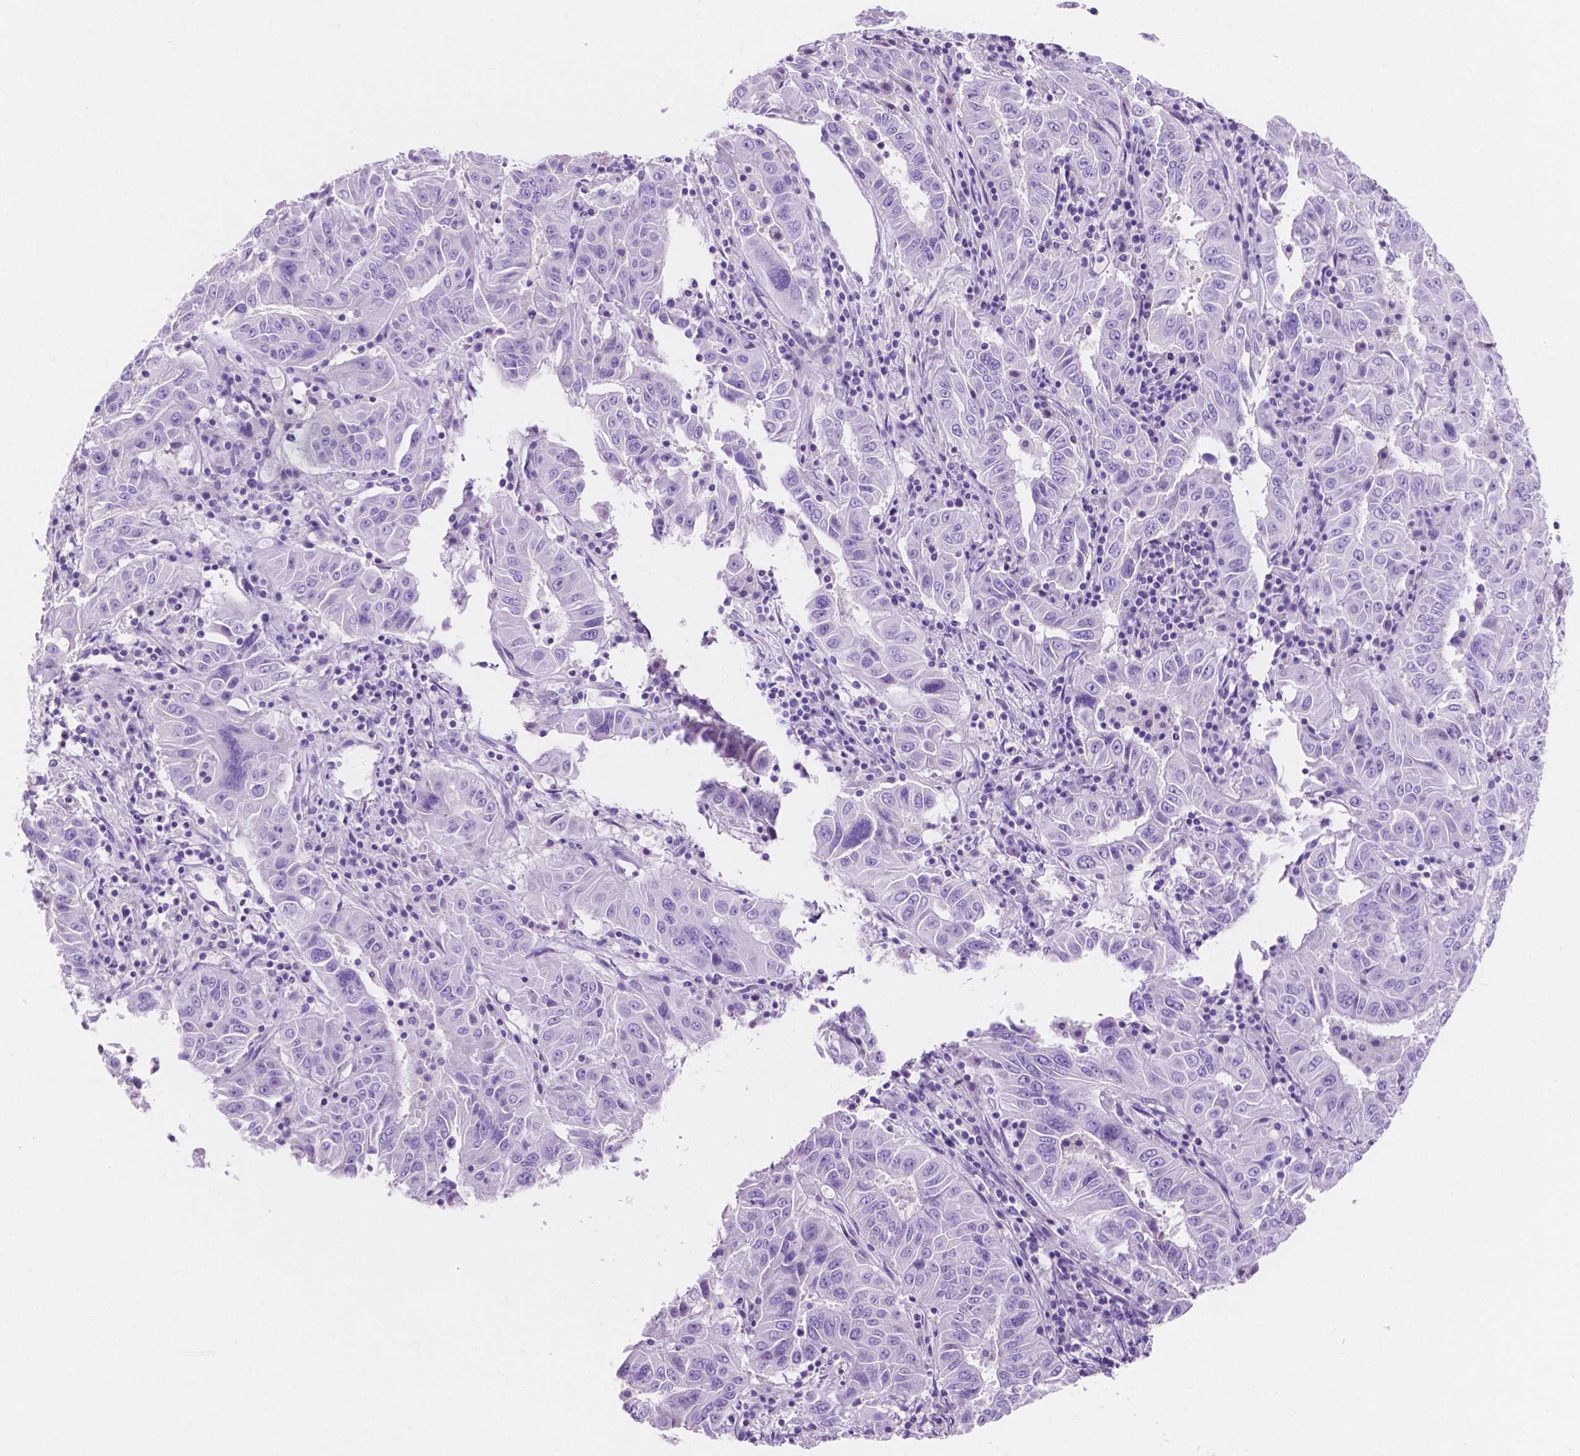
{"staining": {"intensity": "negative", "quantity": "none", "location": "none"}, "tissue": "pancreatic cancer", "cell_type": "Tumor cells", "image_type": "cancer", "snomed": [{"axis": "morphology", "description": "Adenocarcinoma, NOS"}, {"axis": "topography", "description": "Pancreas"}], "caption": "There is no significant positivity in tumor cells of adenocarcinoma (pancreatic).", "gene": "IGFN1", "patient": {"sex": "male", "age": 63}}